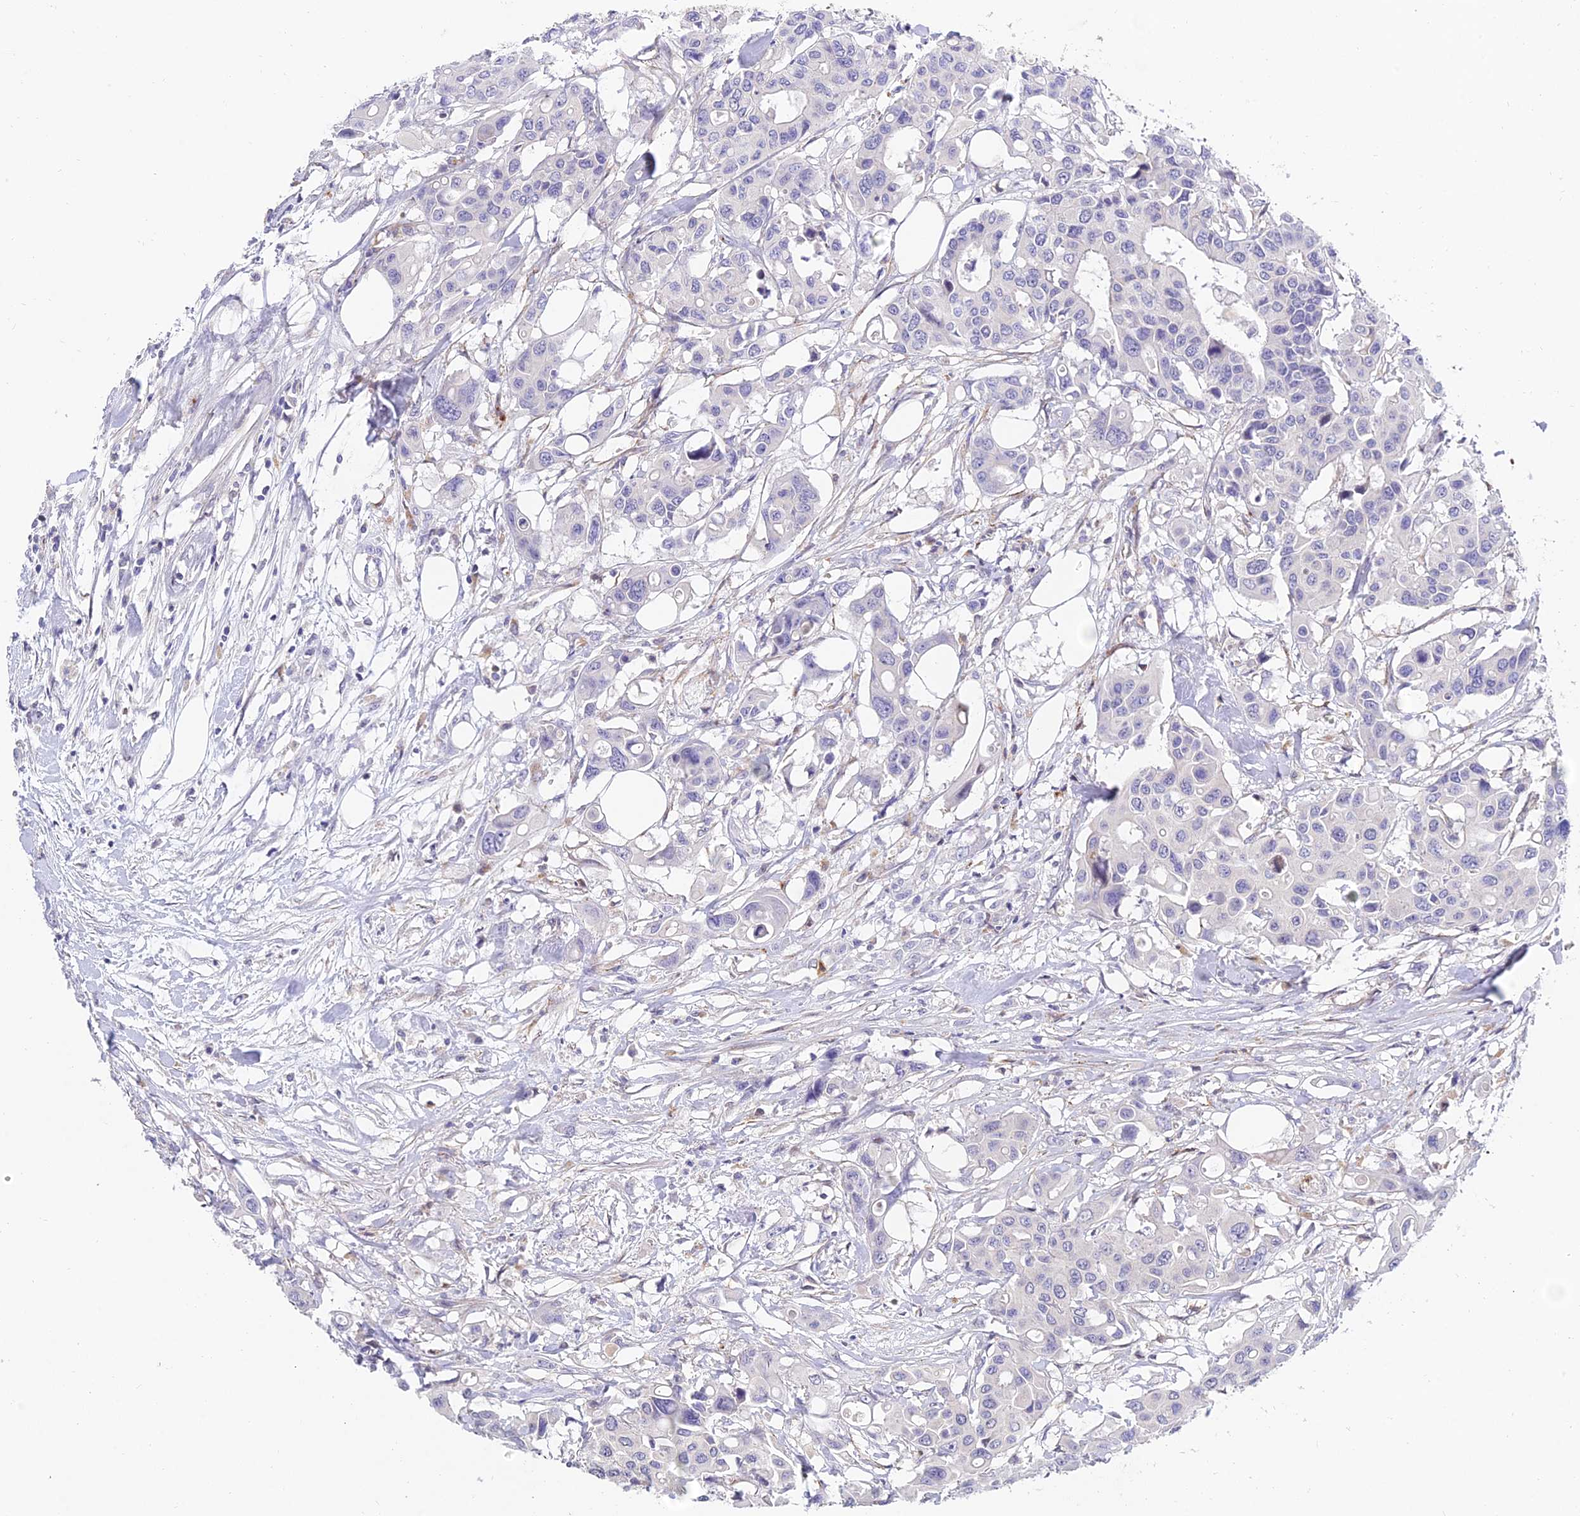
{"staining": {"intensity": "negative", "quantity": "none", "location": "none"}, "tissue": "colorectal cancer", "cell_type": "Tumor cells", "image_type": "cancer", "snomed": [{"axis": "morphology", "description": "Adenocarcinoma, NOS"}, {"axis": "topography", "description": "Colon"}], "caption": "This is an immunohistochemistry (IHC) histopathology image of human colorectal cancer. There is no staining in tumor cells.", "gene": "VWC2L", "patient": {"sex": "male", "age": 77}}